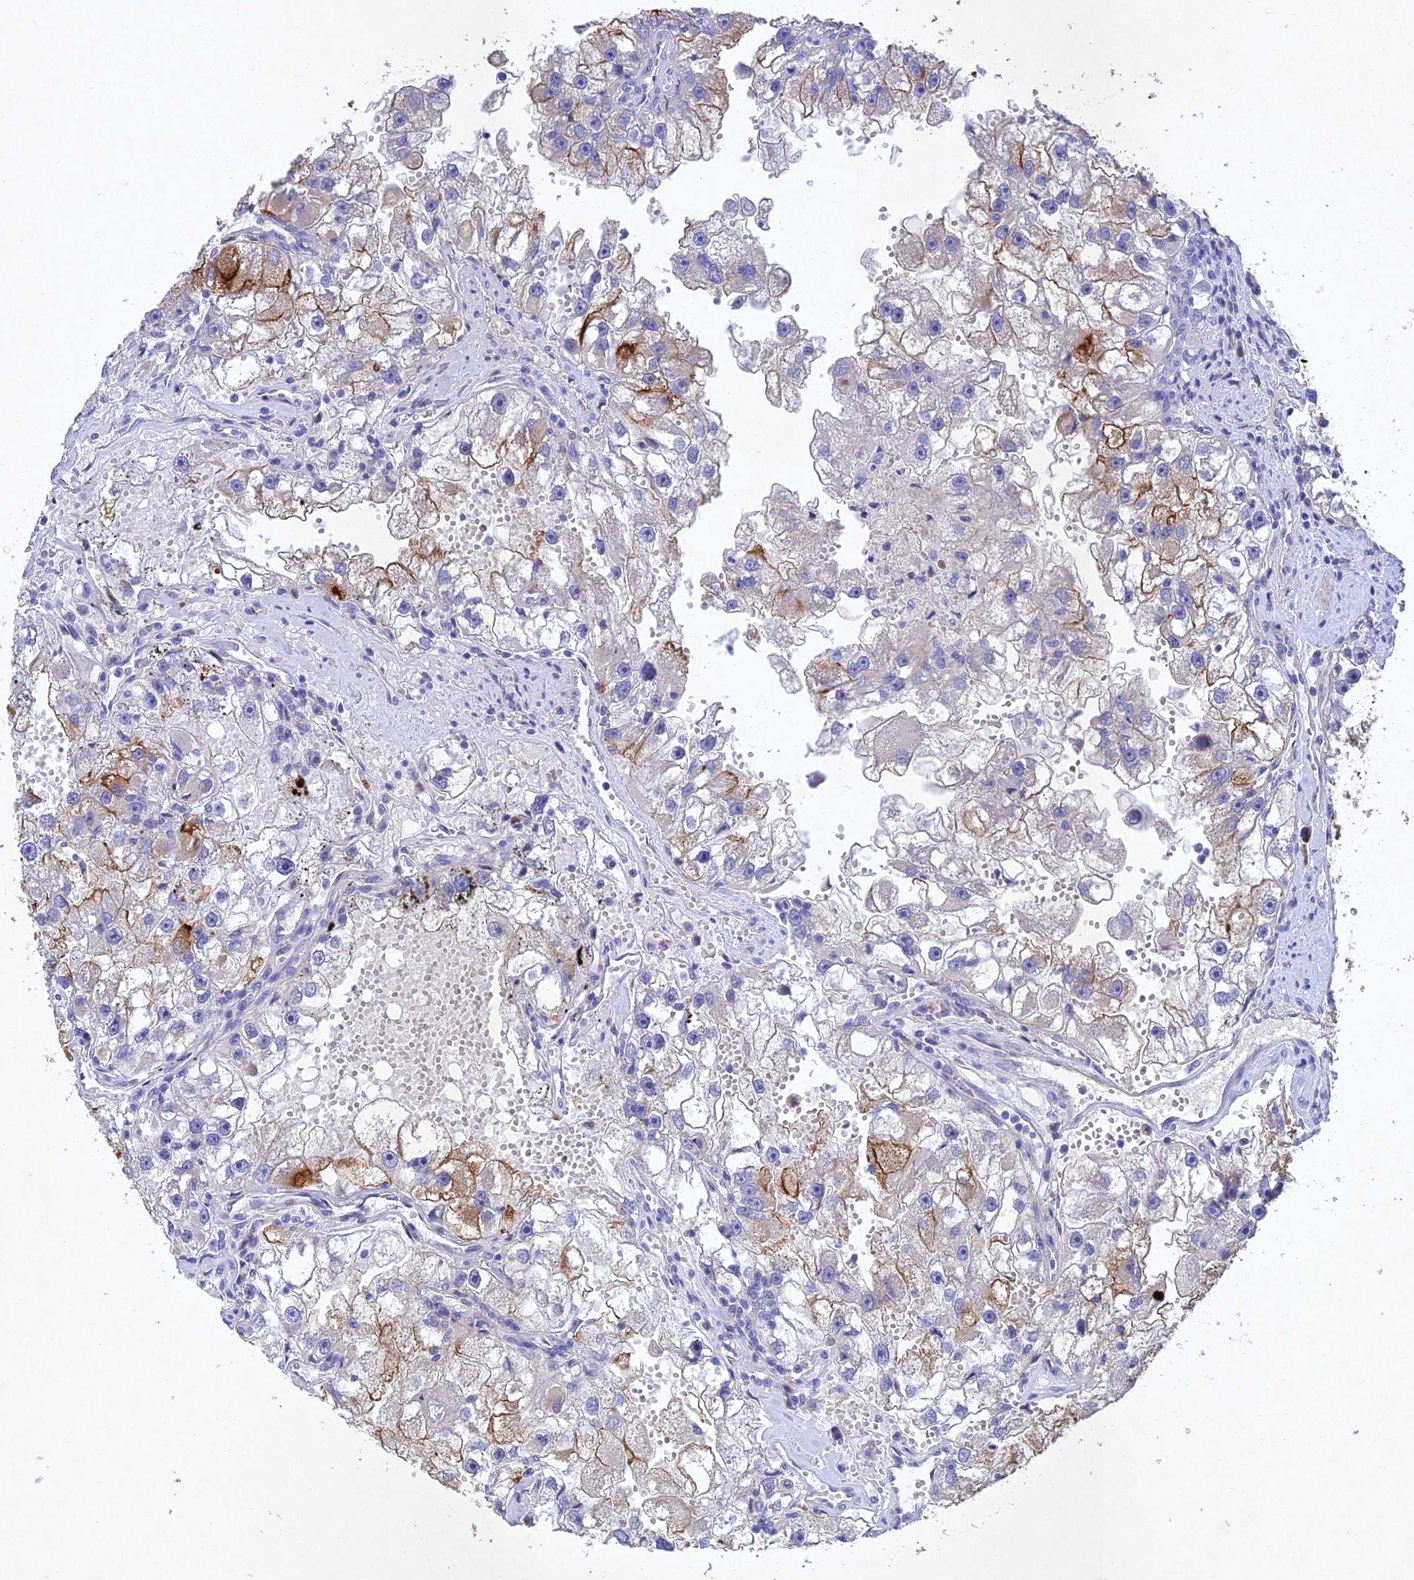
{"staining": {"intensity": "strong", "quantity": "<25%", "location": "cytoplasmic/membranous"}, "tissue": "renal cancer", "cell_type": "Tumor cells", "image_type": "cancer", "snomed": [{"axis": "morphology", "description": "Adenocarcinoma, NOS"}, {"axis": "topography", "description": "Kidney"}], "caption": "Adenocarcinoma (renal) stained with a brown dye shows strong cytoplasmic/membranous positive staining in about <25% of tumor cells.", "gene": "NSMCE1", "patient": {"sex": "male", "age": 63}}